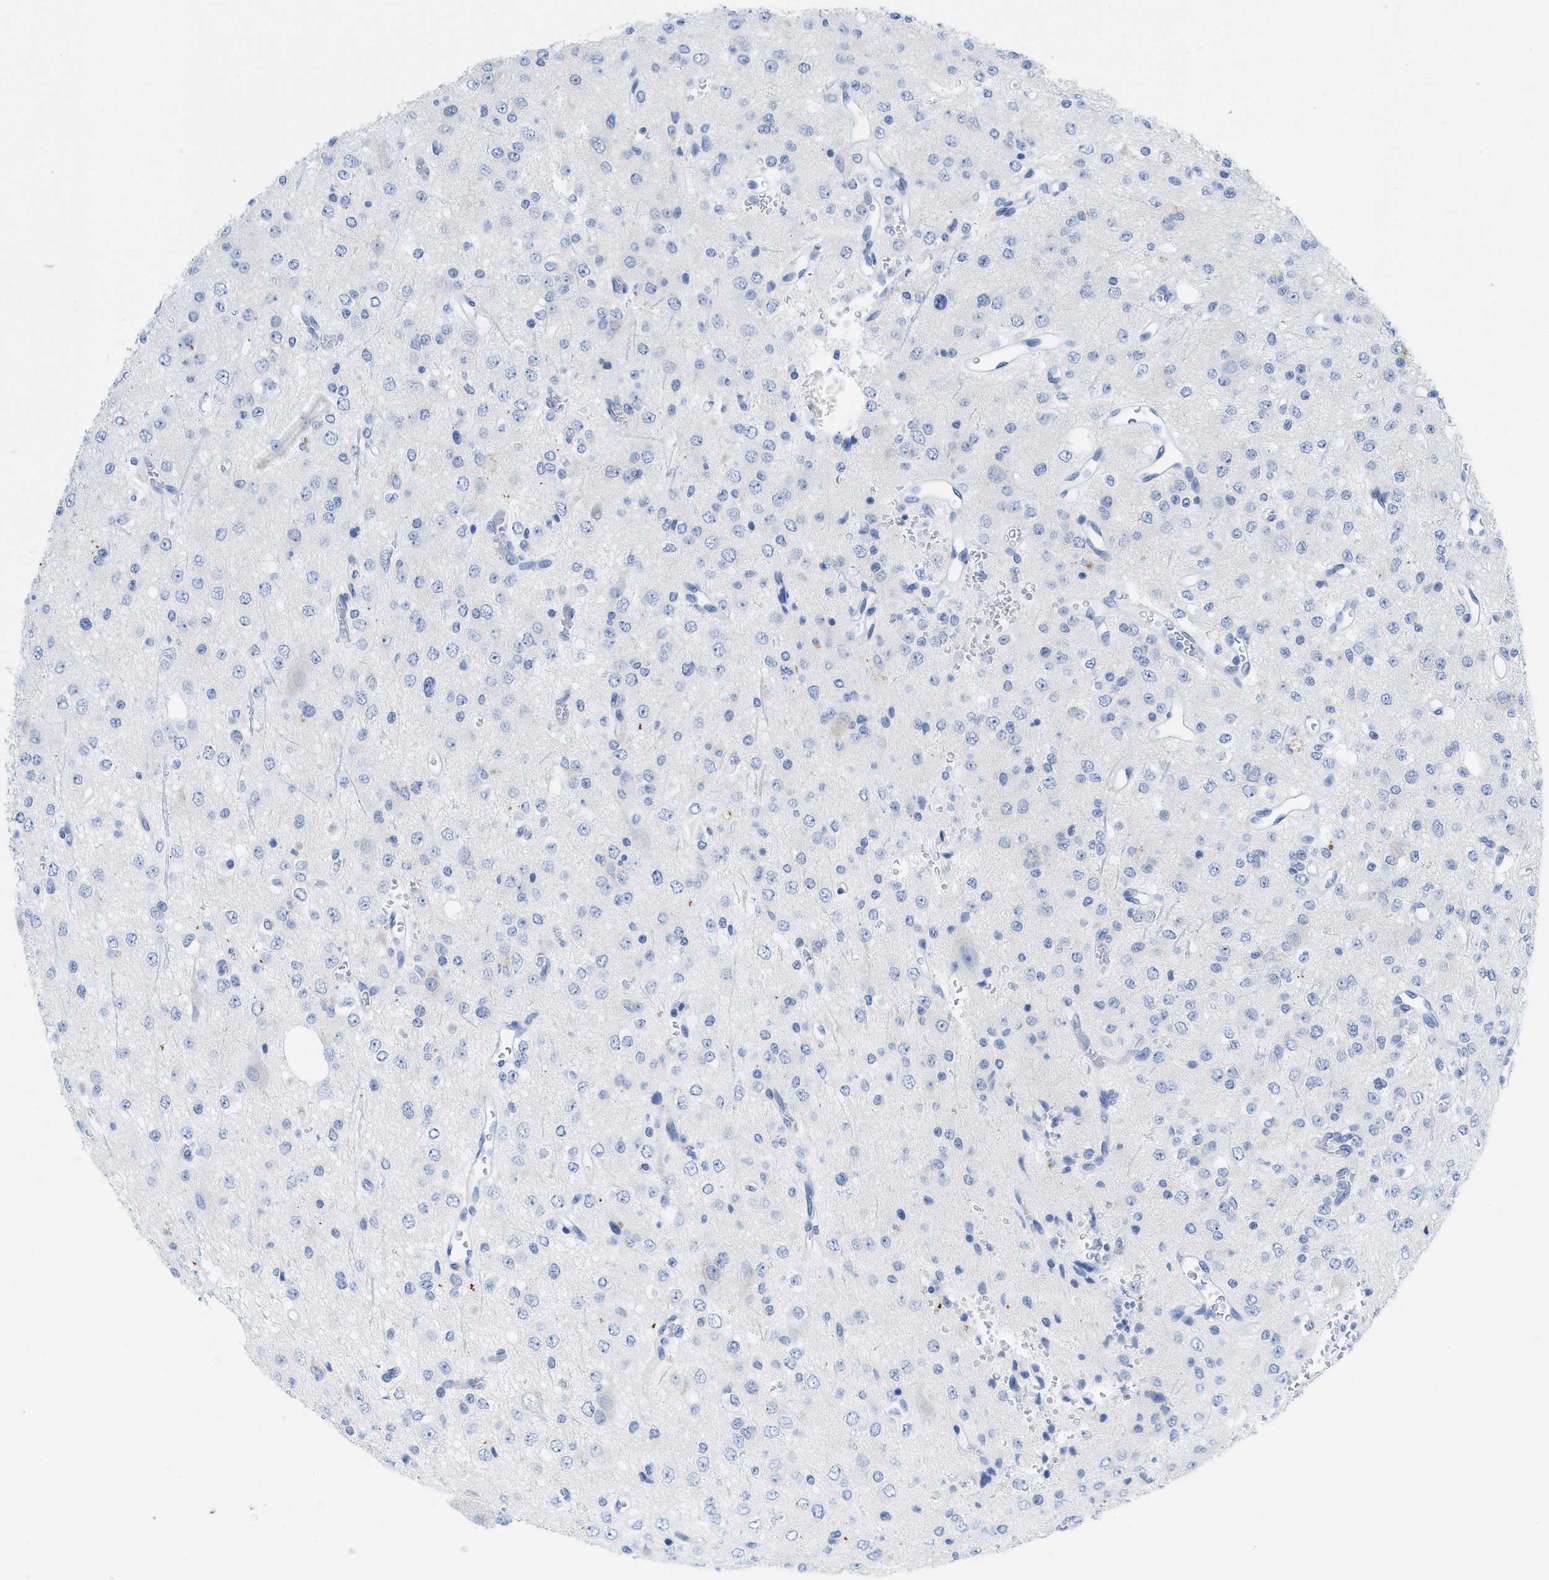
{"staining": {"intensity": "negative", "quantity": "none", "location": "none"}, "tissue": "glioma", "cell_type": "Tumor cells", "image_type": "cancer", "snomed": [{"axis": "morphology", "description": "Glioma, malignant, Low grade"}, {"axis": "topography", "description": "Brain"}], "caption": "DAB (3,3'-diaminobenzidine) immunohistochemical staining of glioma exhibits no significant expression in tumor cells.", "gene": "WDR4", "patient": {"sex": "male", "age": 38}}